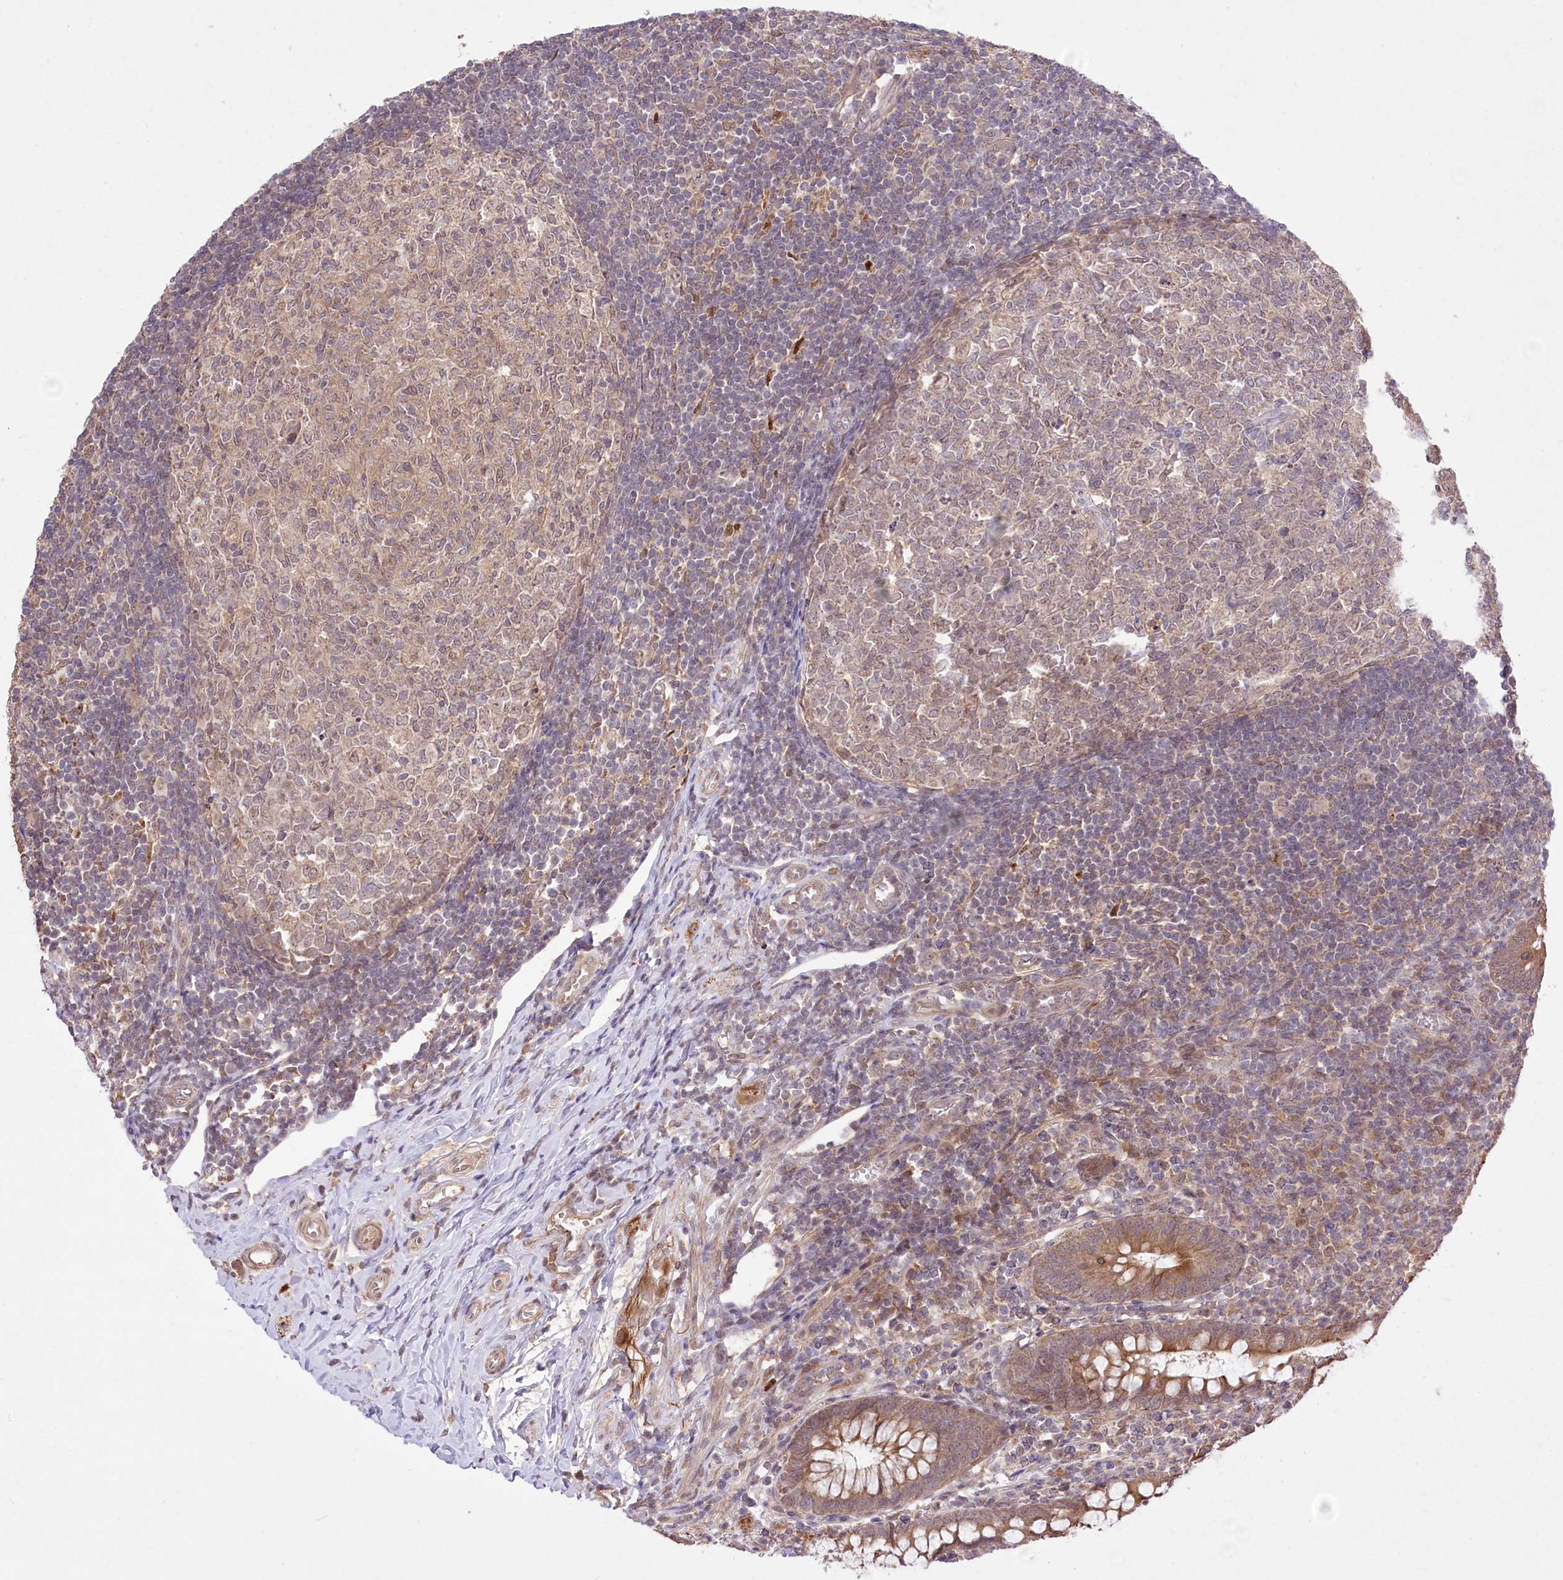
{"staining": {"intensity": "strong", "quantity": ">75%", "location": "cytoplasmic/membranous"}, "tissue": "appendix", "cell_type": "Glandular cells", "image_type": "normal", "snomed": [{"axis": "morphology", "description": "Normal tissue, NOS"}, {"axis": "topography", "description": "Appendix"}], "caption": "About >75% of glandular cells in unremarkable appendix exhibit strong cytoplasmic/membranous protein positivity as visualized by brown immunohistochemical staining.", "gene": "HELT", "patient": {"sex": "male", "age": 14}}